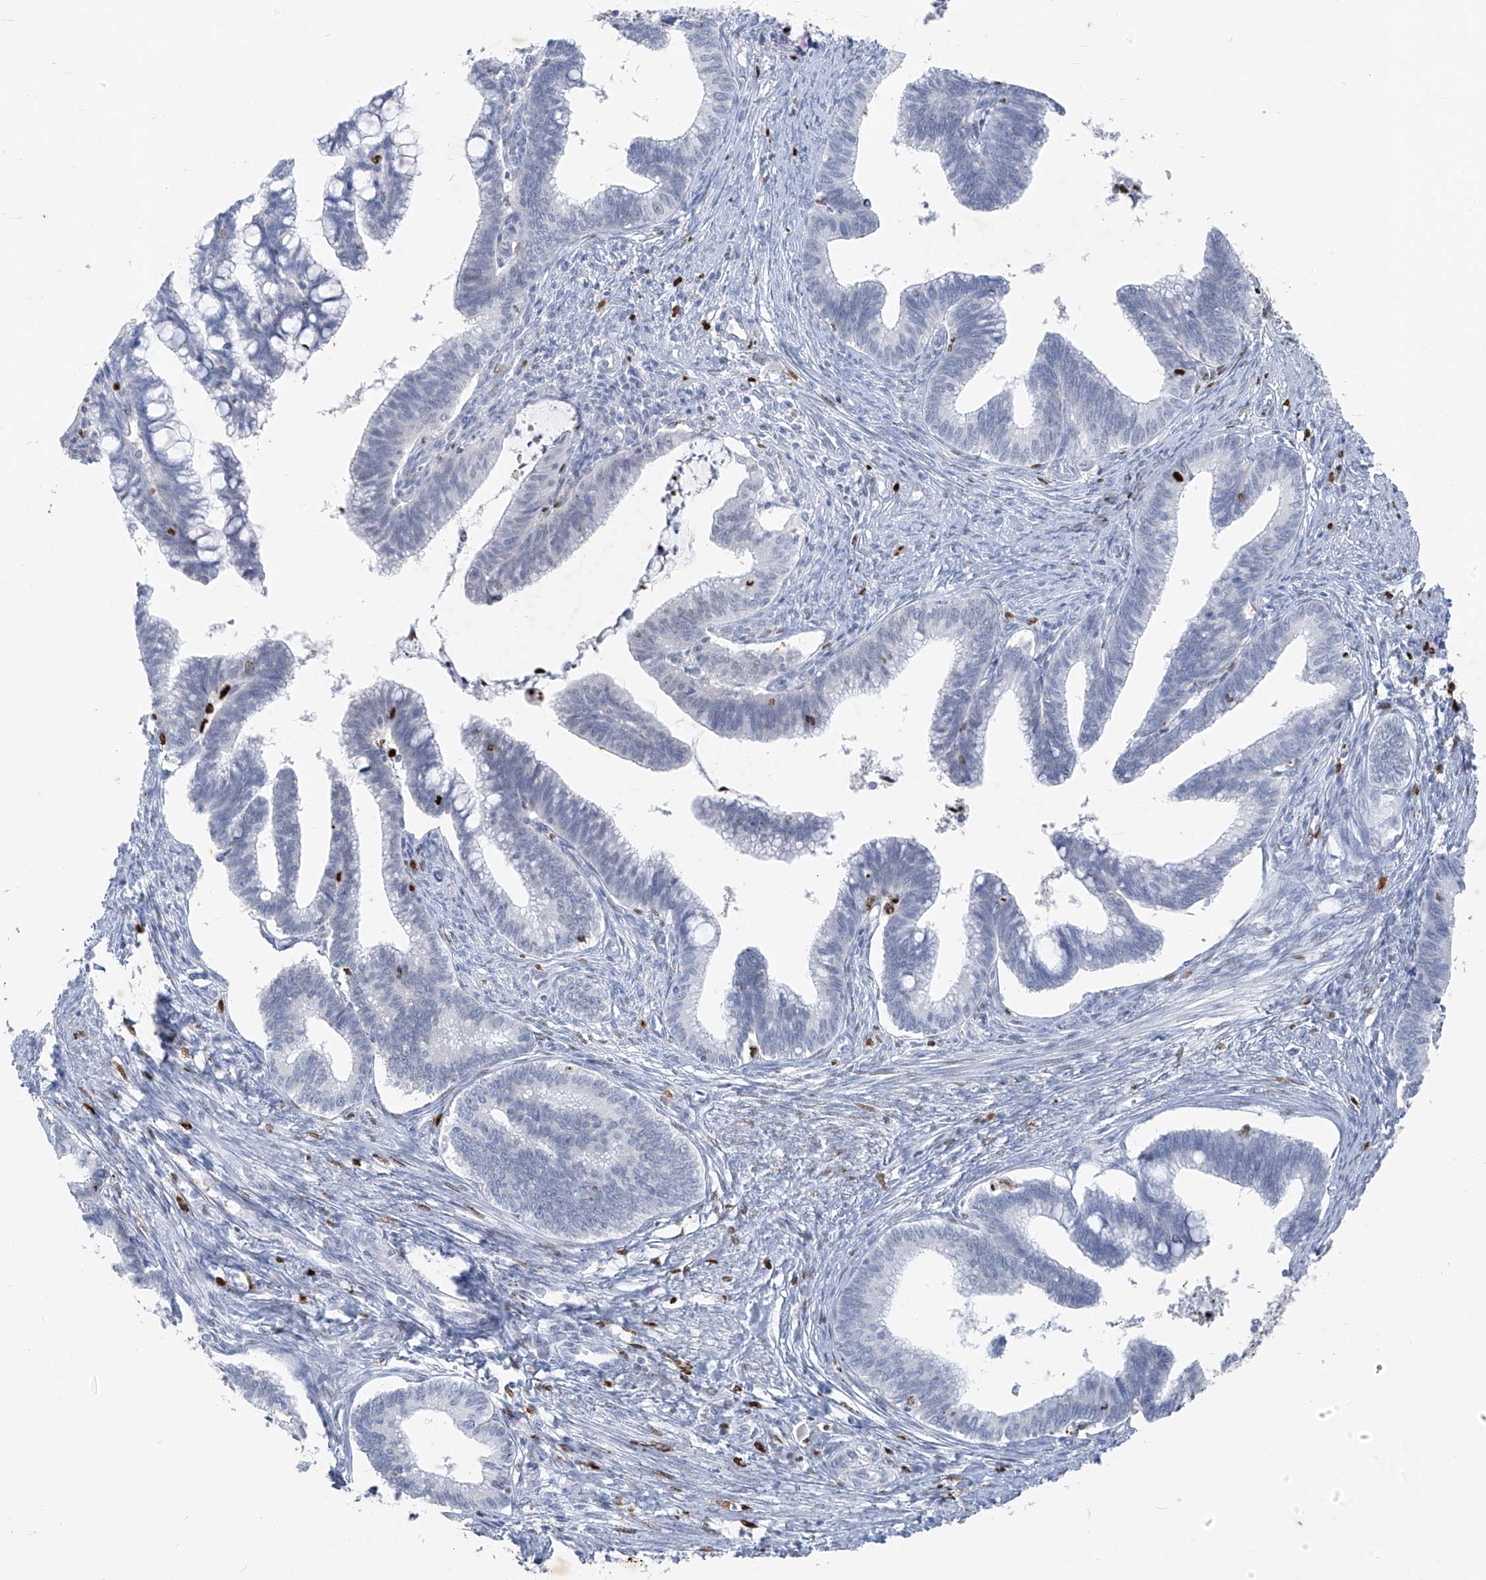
{"staining": {"intensity": "negative", "quantity": "none", "location": "none"}, "tissue": "cervical cancer", "cell_type": "Tumor cells", "image_type": "cancer", "snomed": [{"axis": "morphology", "description": "Adenocarcinoma, NOS"}, {"axis": "topography", "description": "Cervix"}], "caption": "The micrograph shows no staining of tumor cells in adenocarcinoma (cervical).", "gene": "CX3CR1", "patient": {"sex": "female", "age": 36}}